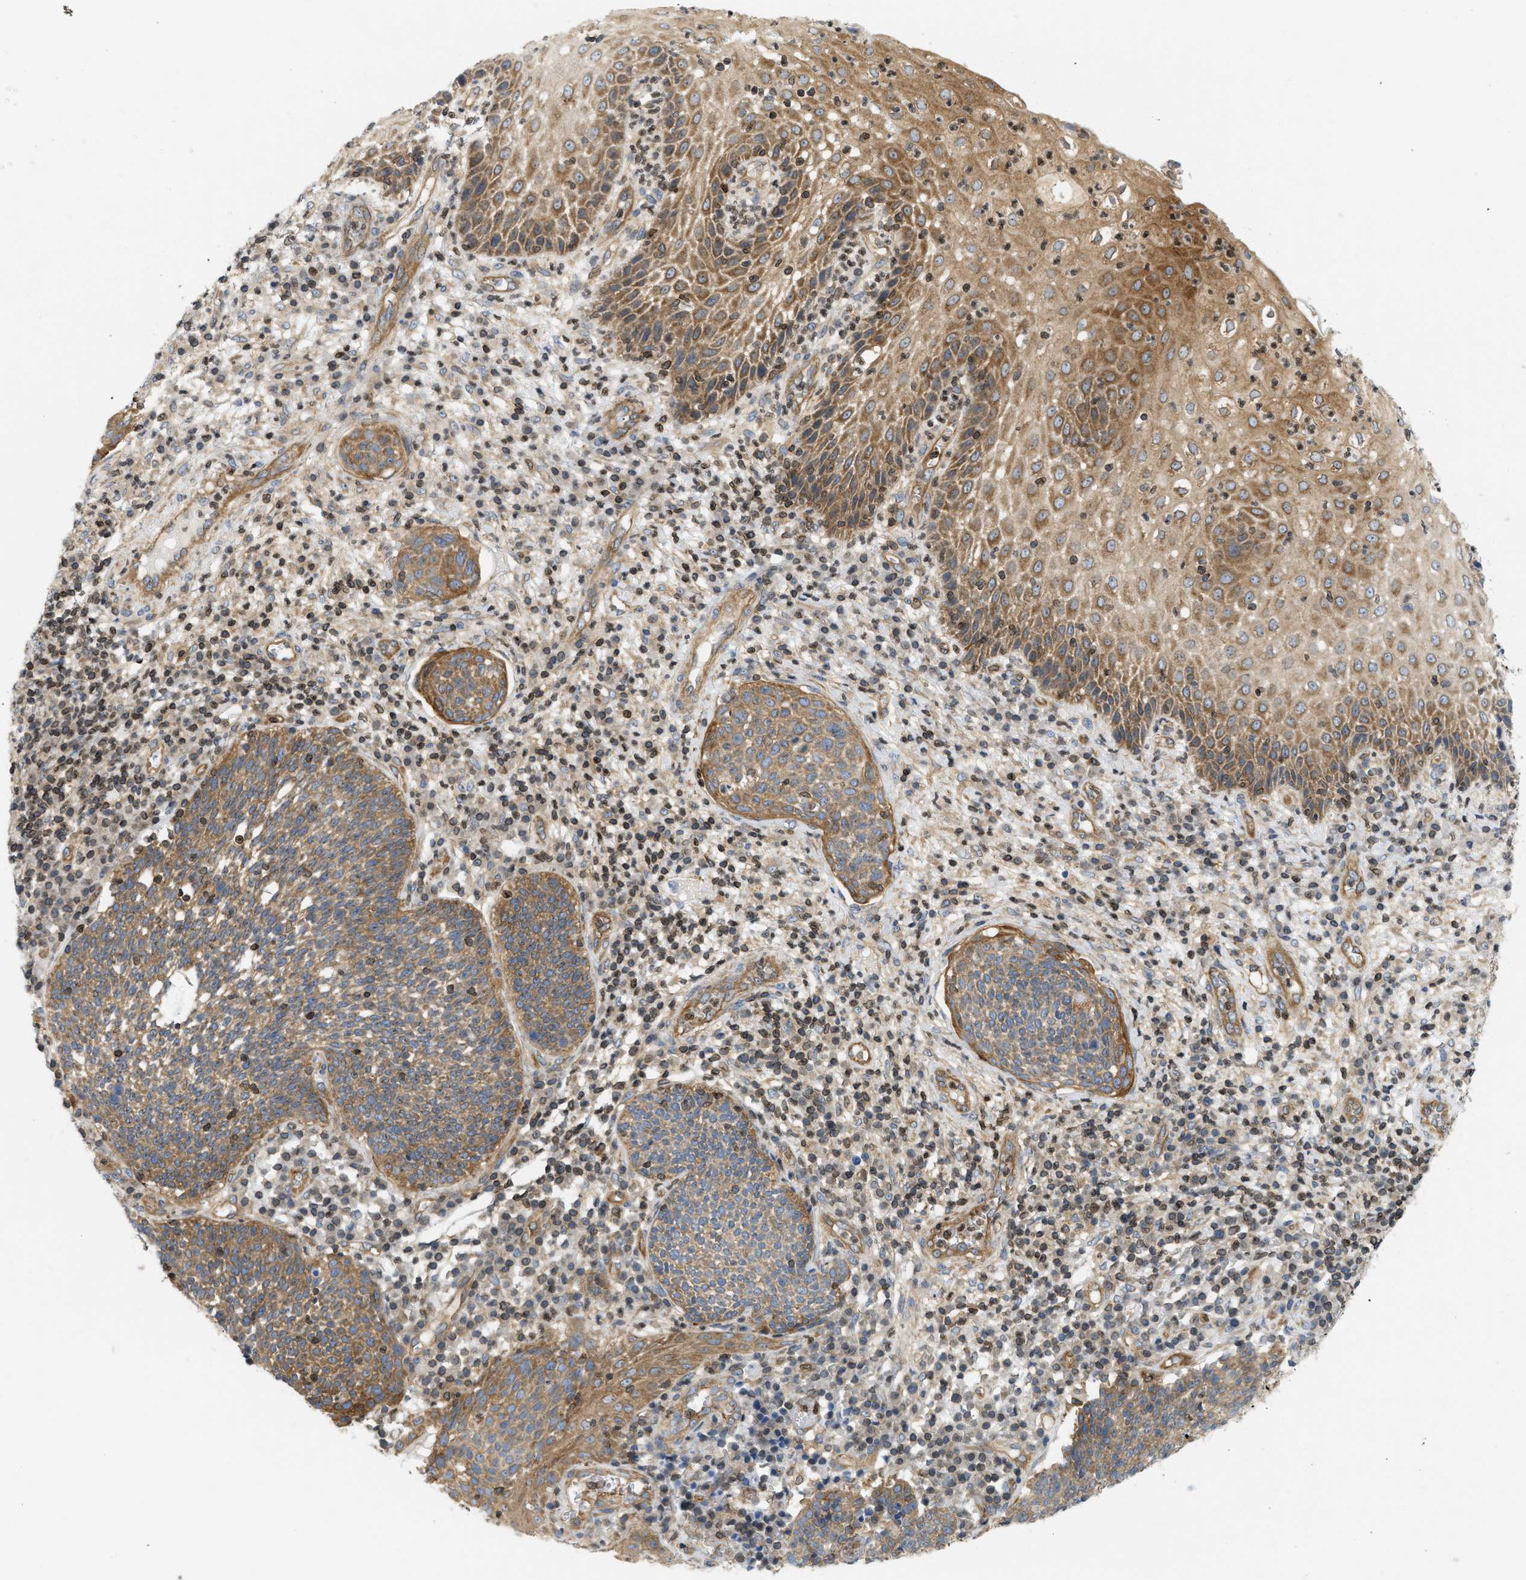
{"staining": {"intensity": "moderate", "quantity": ">75%", "location": "cytoplasmic/membranous"}, "tissue": "cervical cancer", "cell_type": "Tumor cells", "image_type": "cancer", "snomed": [{"axis": "morphology", "description": "Squamous cell carcinoma, NOS"}, {"axis": "topography", "description": "Cervix"}], "caption": "There is medium levels of moderate cytoplasmic/membranous positivity in tumor cells of cervical cancer, as demonstrated by immunohistochemical staining (brown color).", "gene": "STRN", "patient": {"sex": "female", "age": 34}}